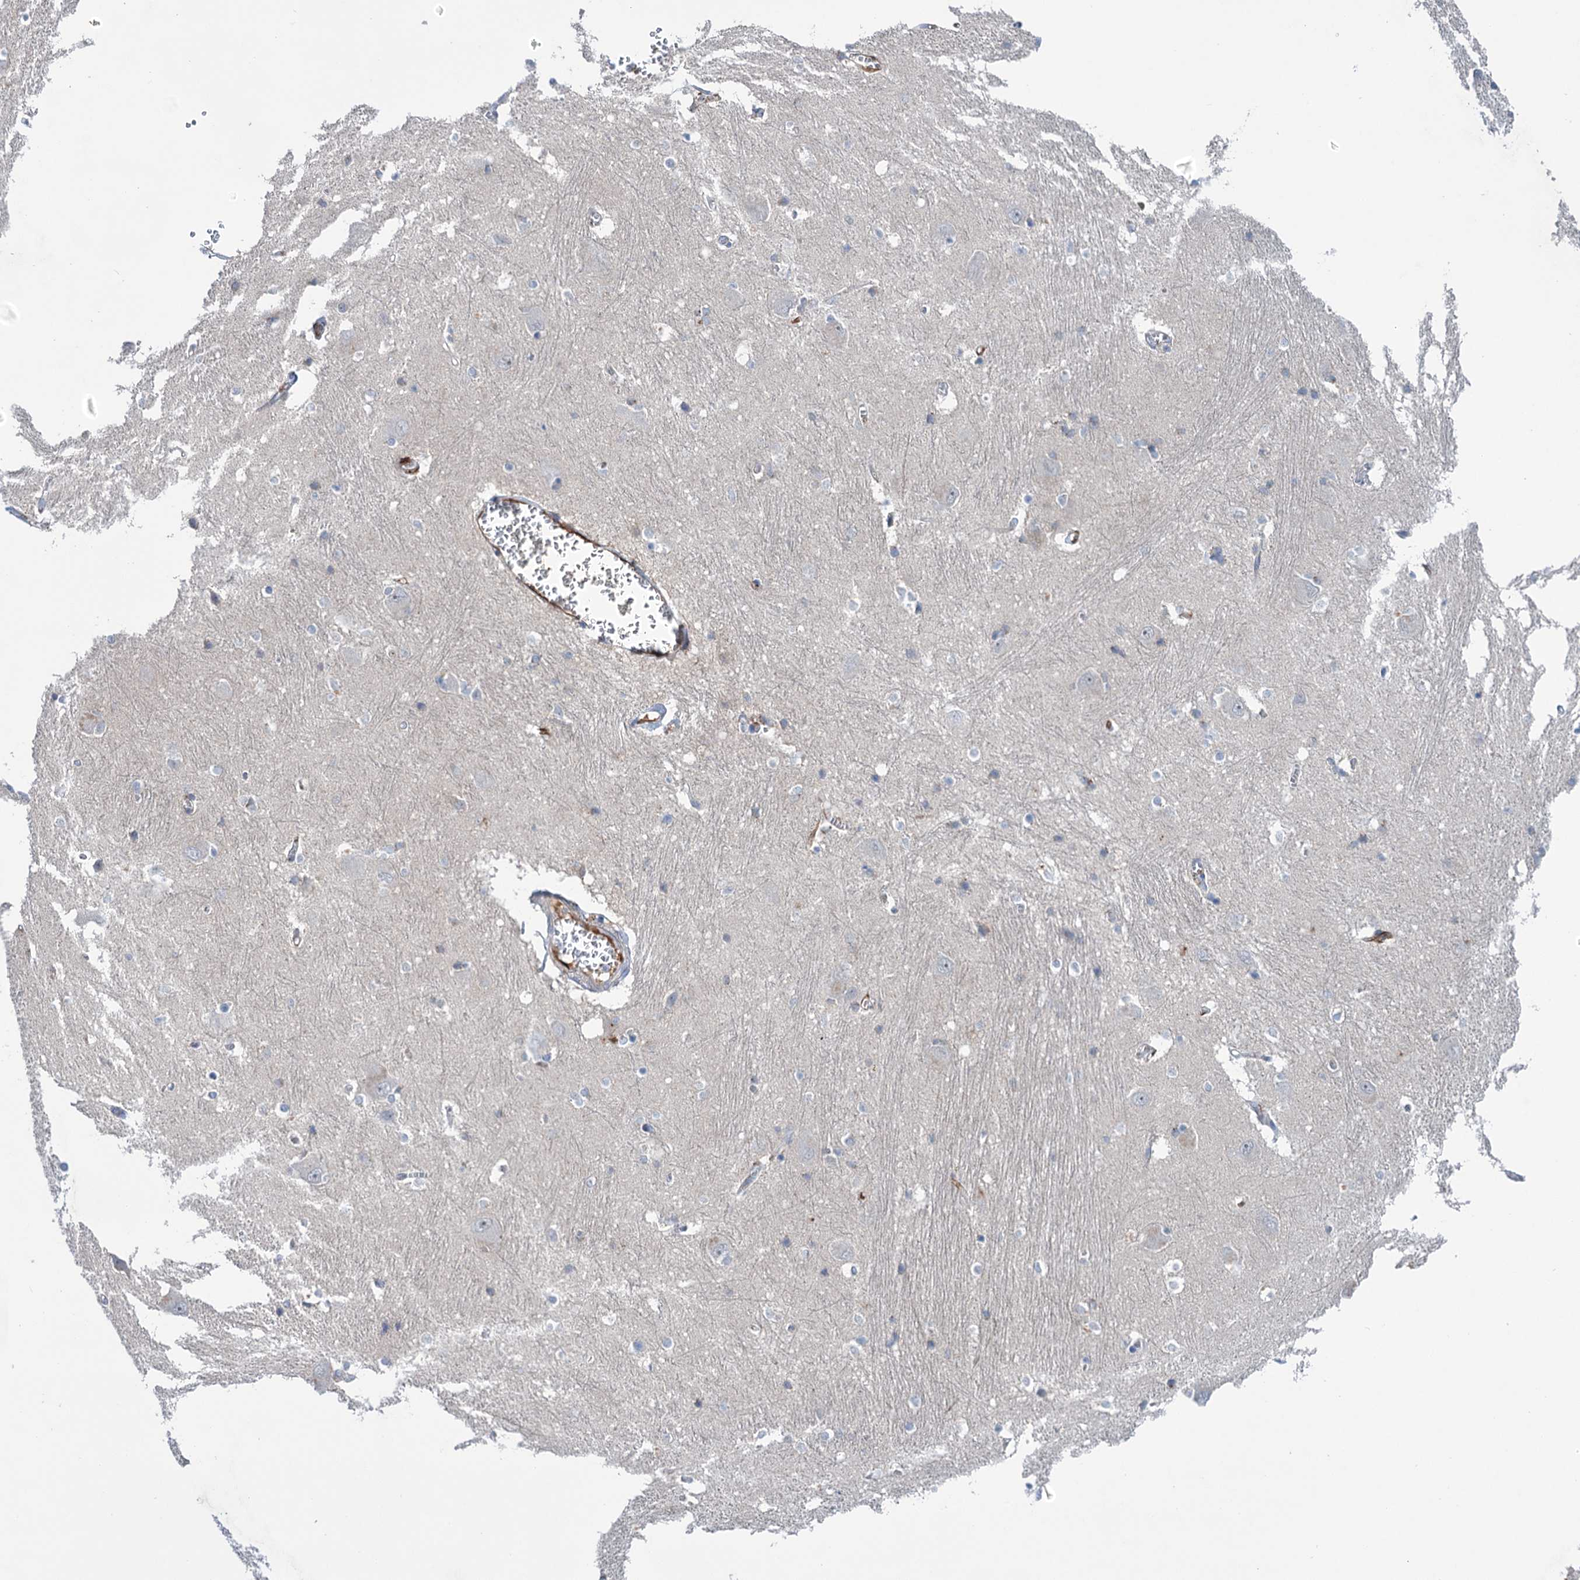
{"staining": {"intensity": "negative", "quantity": "none", "location": "none"}, "tissue": "caudate", "cell_type": "Glial cells", "image_type": "normal", "snomed": [{"axis": "morphology", "description": "Normal tissue, NOS"}, {"axis": "topography", "description": "Lateral ventricle wall"}], "caption": "IHC of normal human caudate exhibits no staining in glial cells.", "gene": "NCAPD2", "patient": {"sex": "male", "age": 37}}